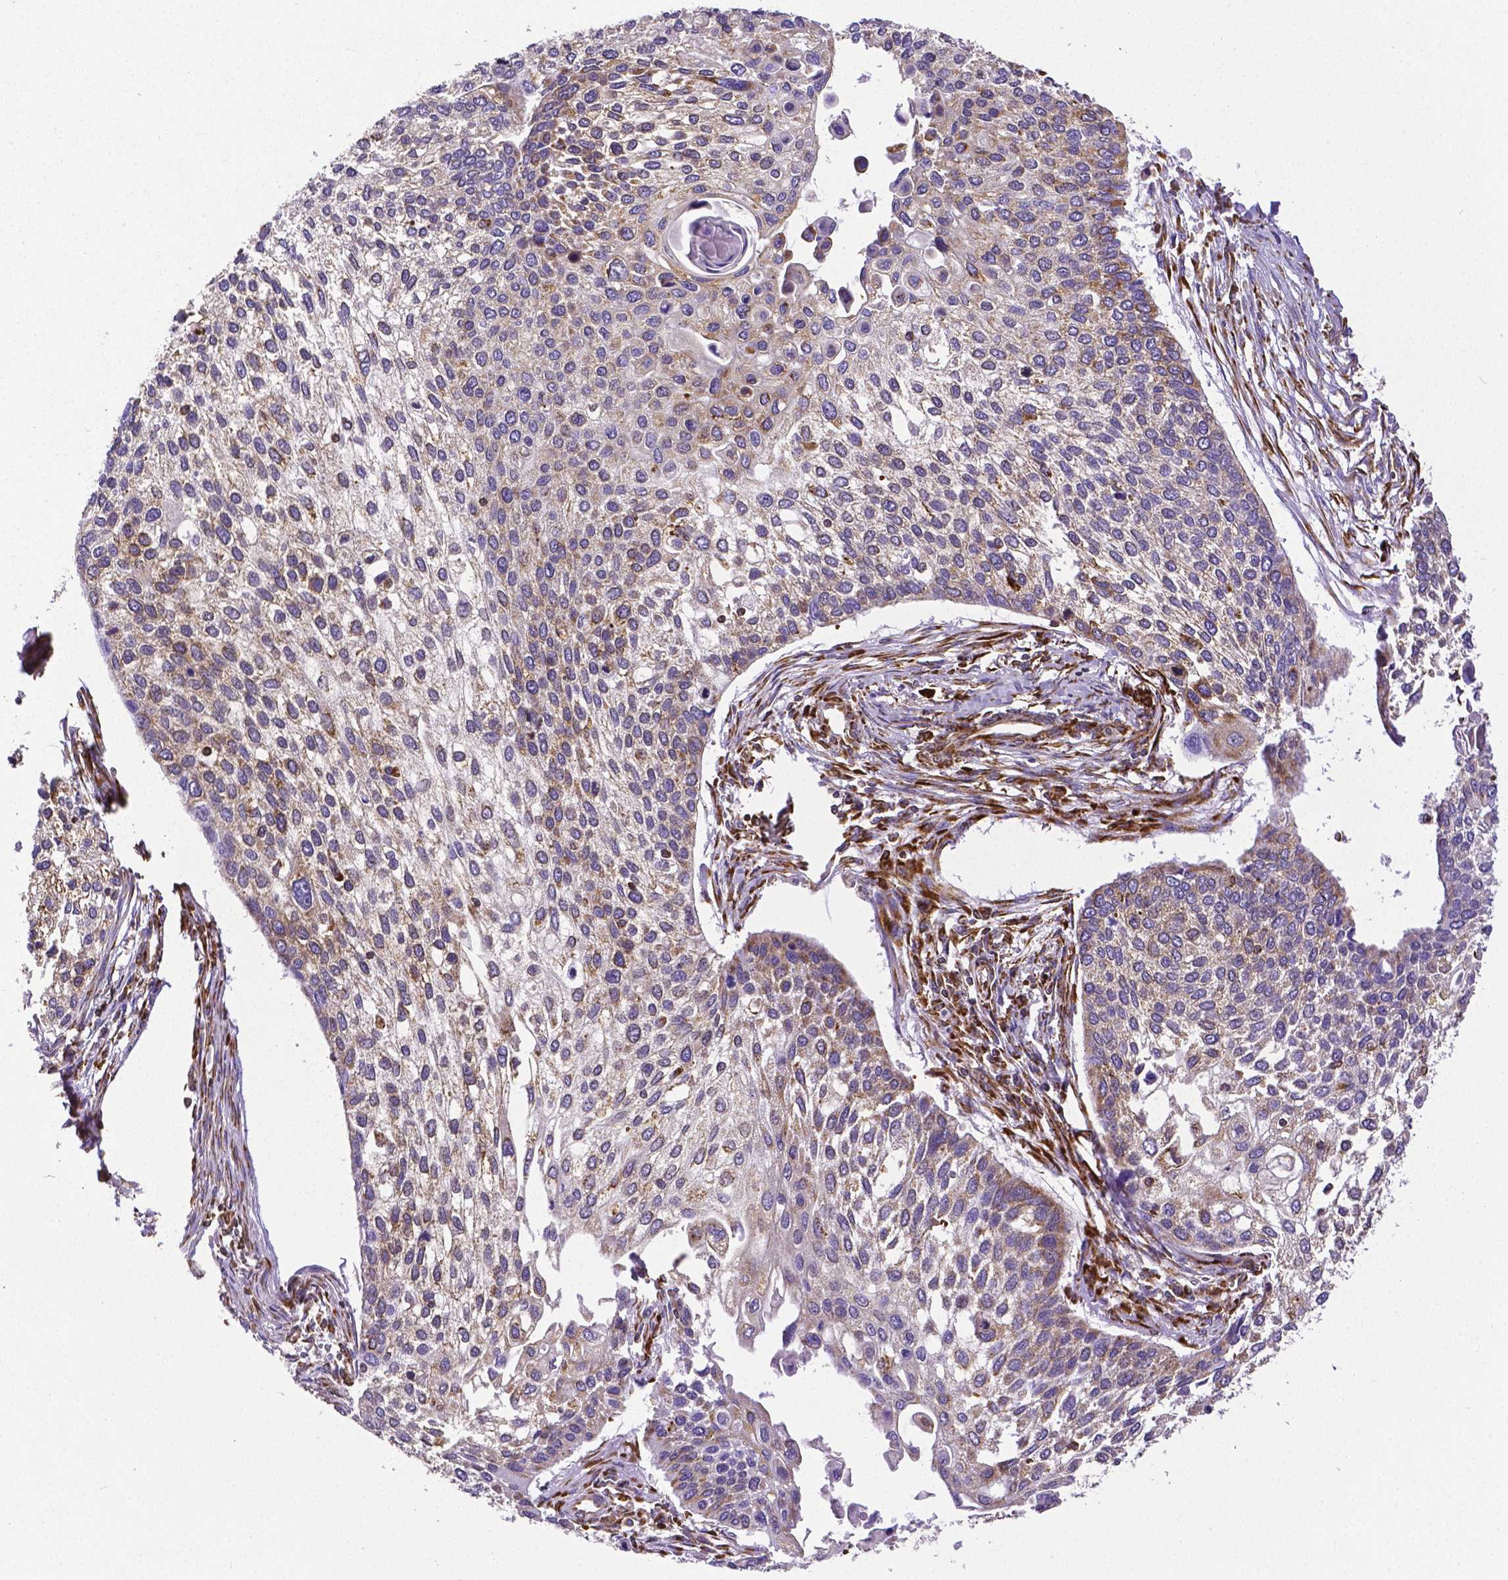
{"staining": {"intensity": "weak", "quantity": ">75%", "location": "cytoplasmic/membranous"}, "tissue": "lung cancer", "cell_type": "Tumor cells", "image_type": "cancer", "snomed": [{"axis": "morphology", "description": "Squamous cell carcinoma, NOS"}, {"axis": "morphology", "description": "Squamous cell carcinoma, metastatic, NOS"}, {"axis": "topography", "description": "Lung"}], "caption": "Immunohistochemistry (IHC) histopathology image of neoplastic tissue: lung cancer stained using immunohistochemistry exhibits low levels of weak protein expression localized specifically in the cytoplasmic/membranous of tumor cells, appearing as a cytoplasmic/membranous brown color.", "gene": "MTDH", "patient": {"sex": "male", "age": 63}}